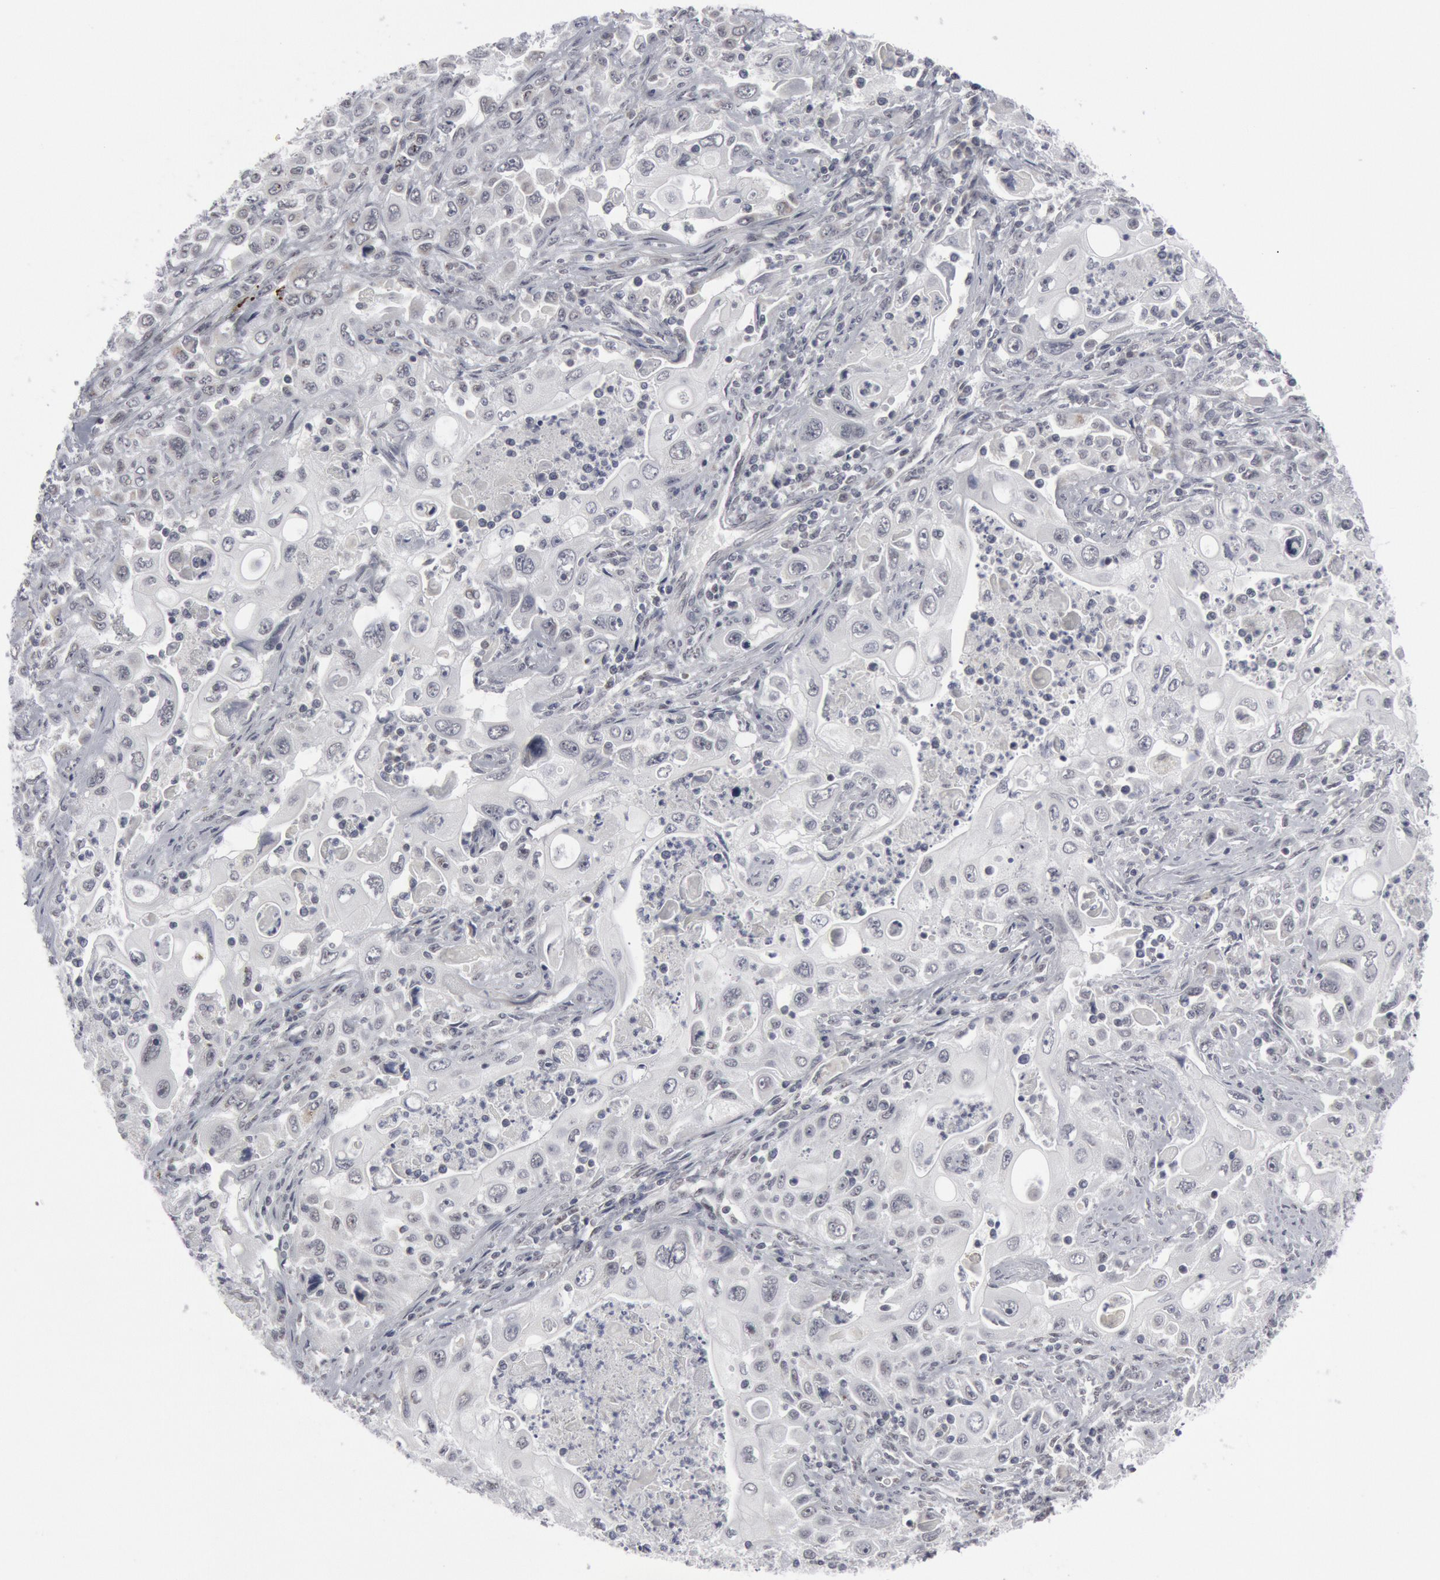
{"staining": {"intensity": "negative", "quantity": "none", "location": "none"}, "tissue": "pancreatic cancer", "cell_type": "Tumor cells", "image_type": "cancer", "snomed": [{"axis": "morphology", "description": "Adenocarcinoma, NOS"}, {"axis": "topography", "description": "Pancreas"}], "caption": "A histopathology image of human pancreatic adenocarcinoma is negative for staining in tumor cells.", "gene": "CASP9", "patient": {"sex": "male", "age": 70}}